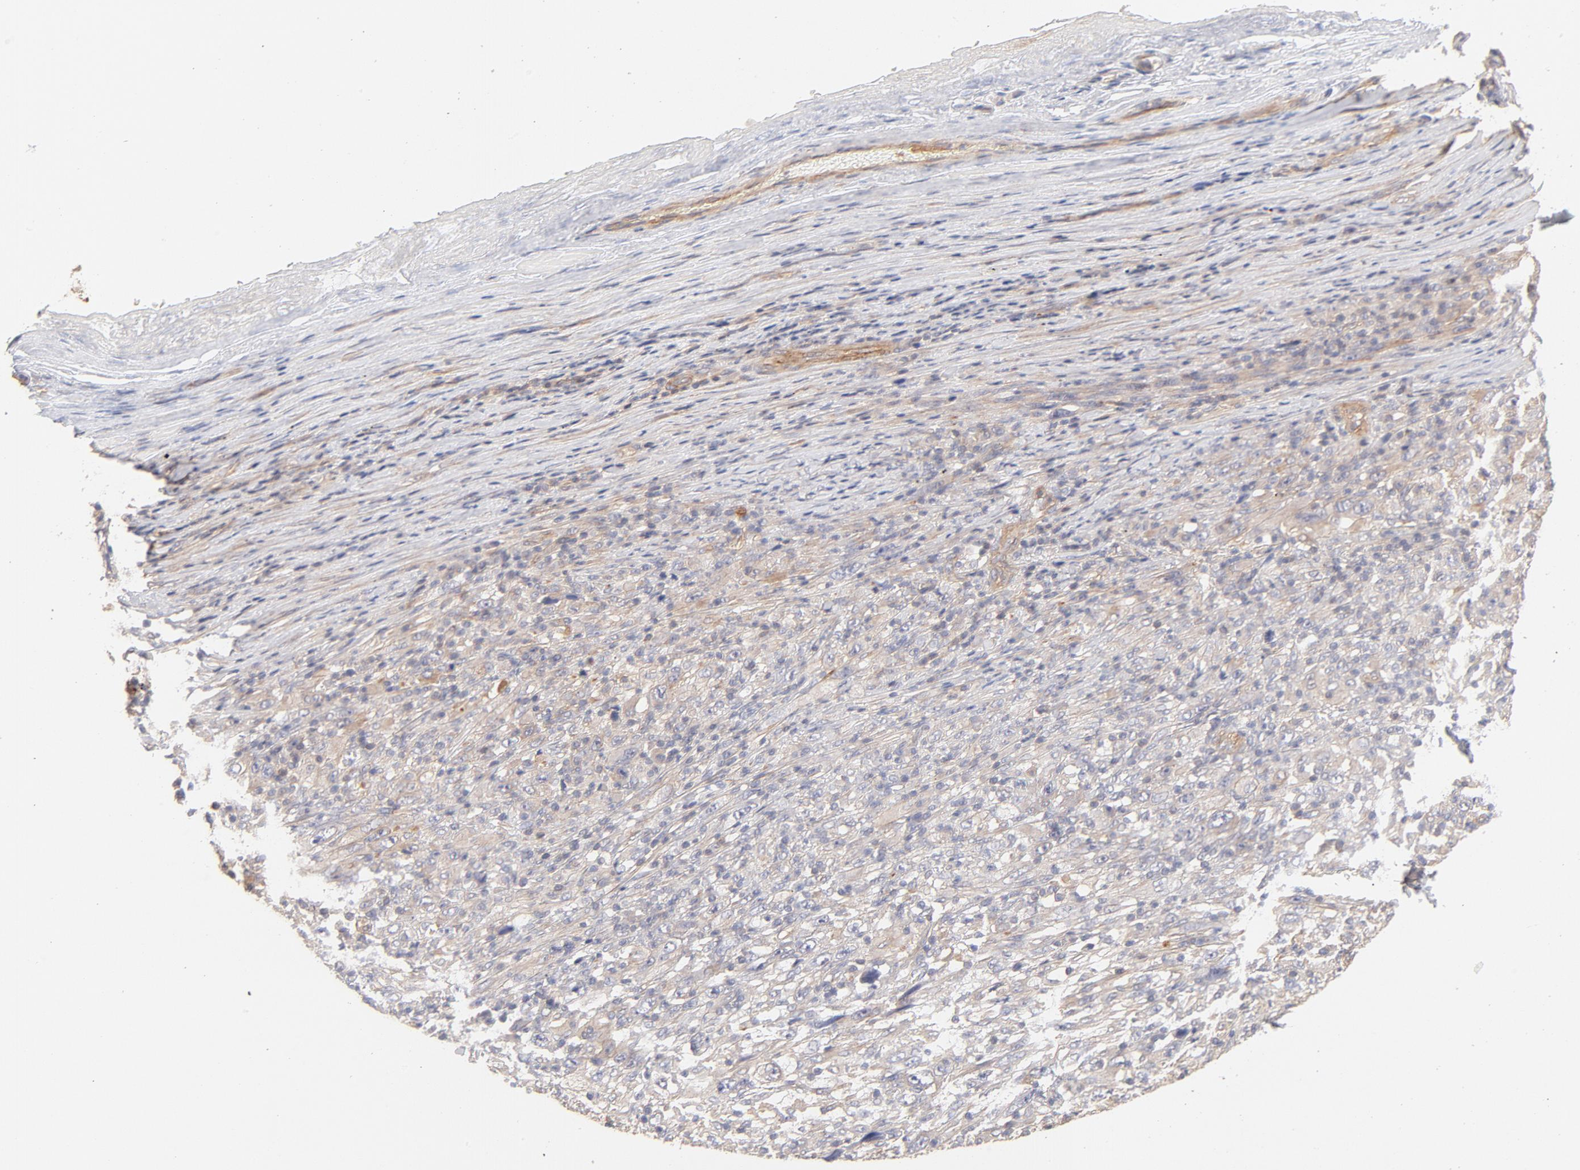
{"staining": {"intensity": "moderate", "quantity": ">75%", "location": "cytoplasmic/membranous"}, "tissue": "melanoma", "cell_type": "Tumor cells", "image_type": "cancer", "snomed": [{"axis": "morphology", "description": "Malignant melanoma, Metastatic site"}, {"axis": "topography", "description": "Skin"}], "caption": "A brown stain labels moderate cytoplasmic/membranous staining of a protein in melanoma tumor cells.", "gene": "LDLRAP1", "patient": {"sex": "female", "age": 56}}